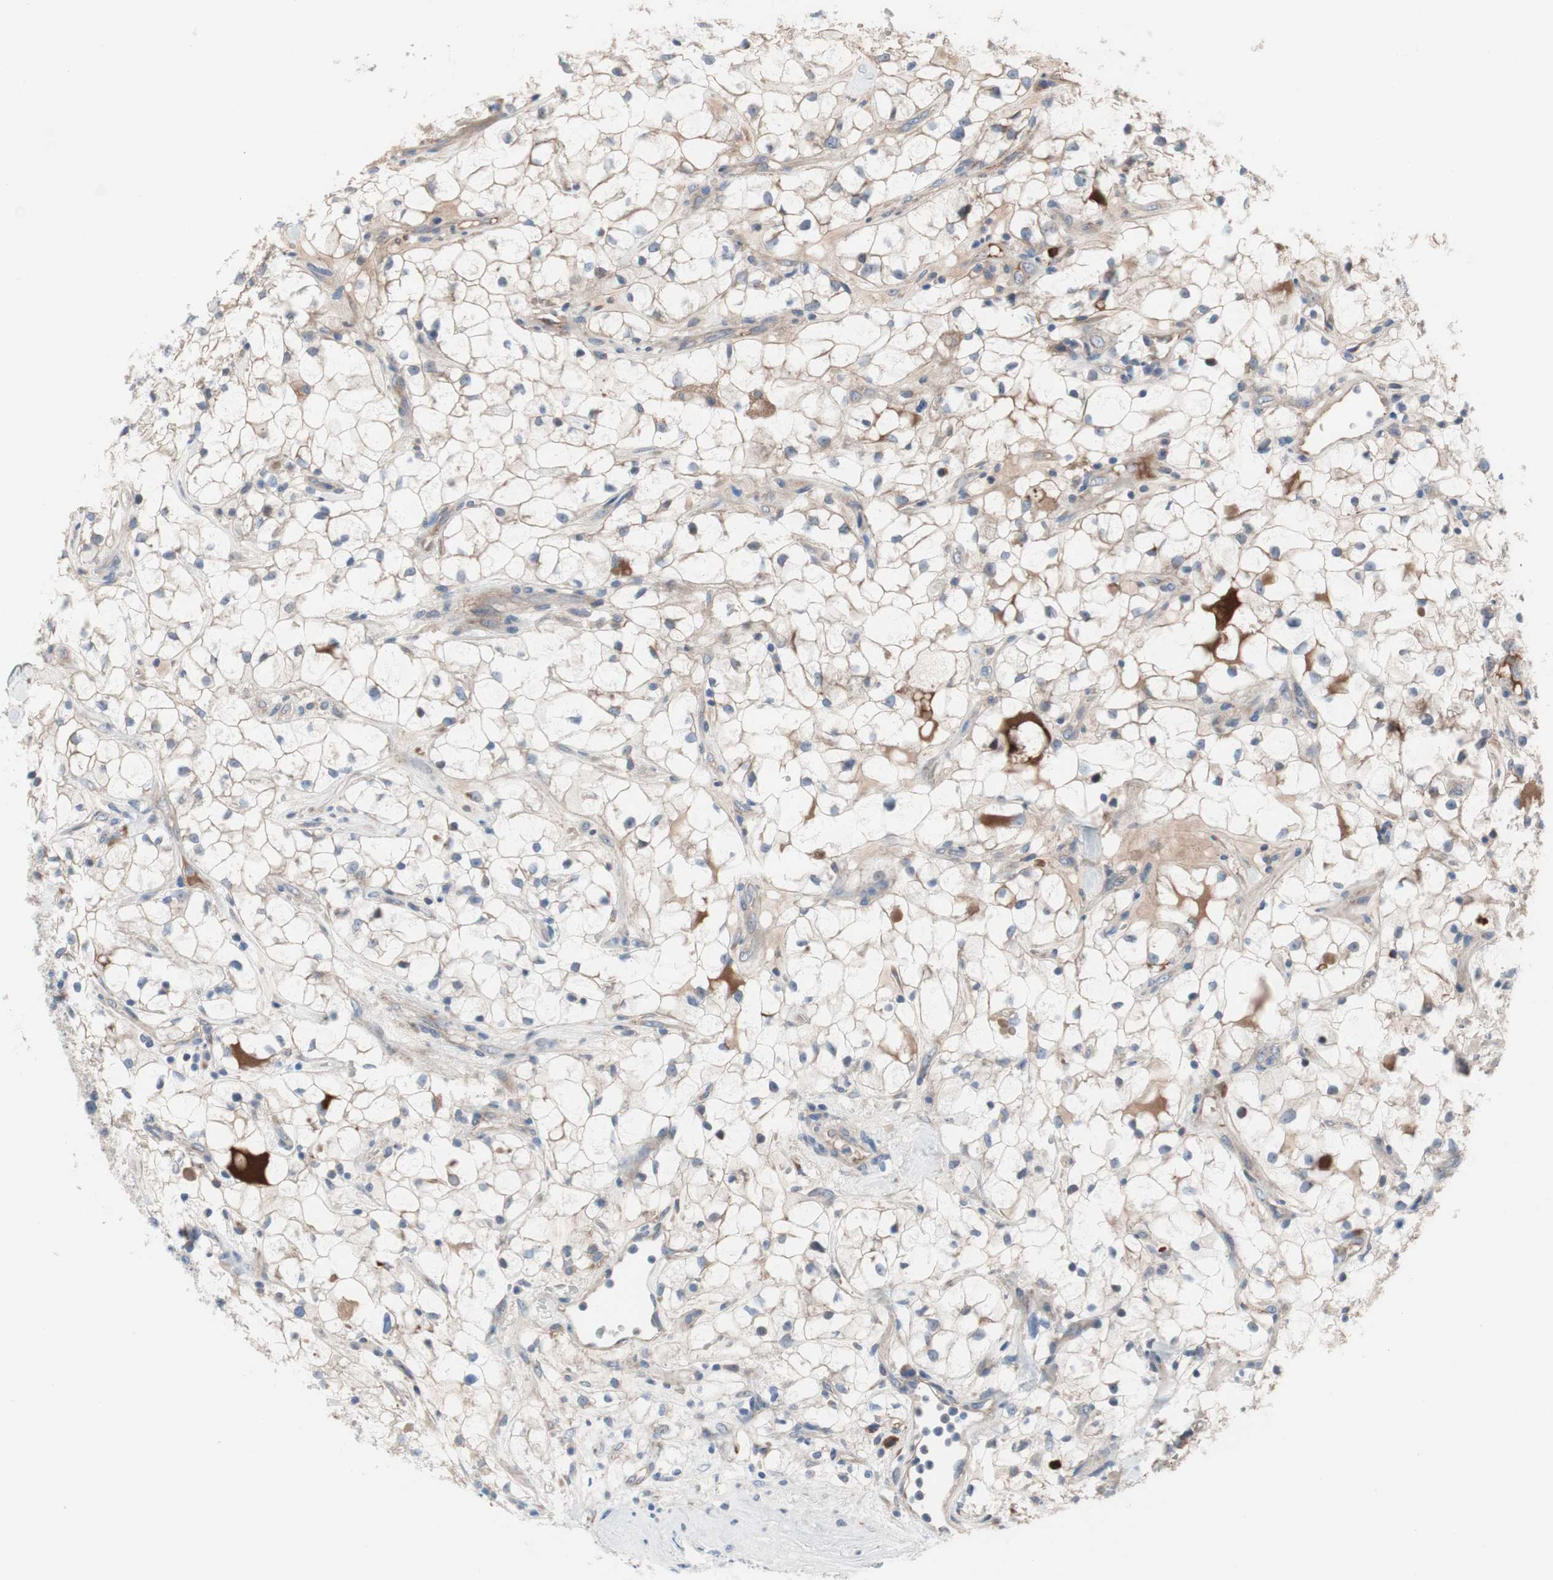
{"staining": {"intensity": "weak", "quantity": ">75%", "location": "cytoplasmic/membranous"}, "tissue": "renal cancer", "cell_type": "Tumor cells", "image_type": "cancer", "snomed": [{"axis": "morphology", "description": "Adenocarcinoma, NOS"}, {"axis": "topography", "description": "Kidney"}], "caption": "An immunohistochemistry image of tumor tissue is shown. Protein staining in brown shows weak cytoplasmic/membranous positivity in renal adenocarcinoma within tumor cells. (DAB = brown stain, brightfield microscopy at high magnification).", "gene": "KANSL1", "patient": {"sex": "female", "age": 60}}